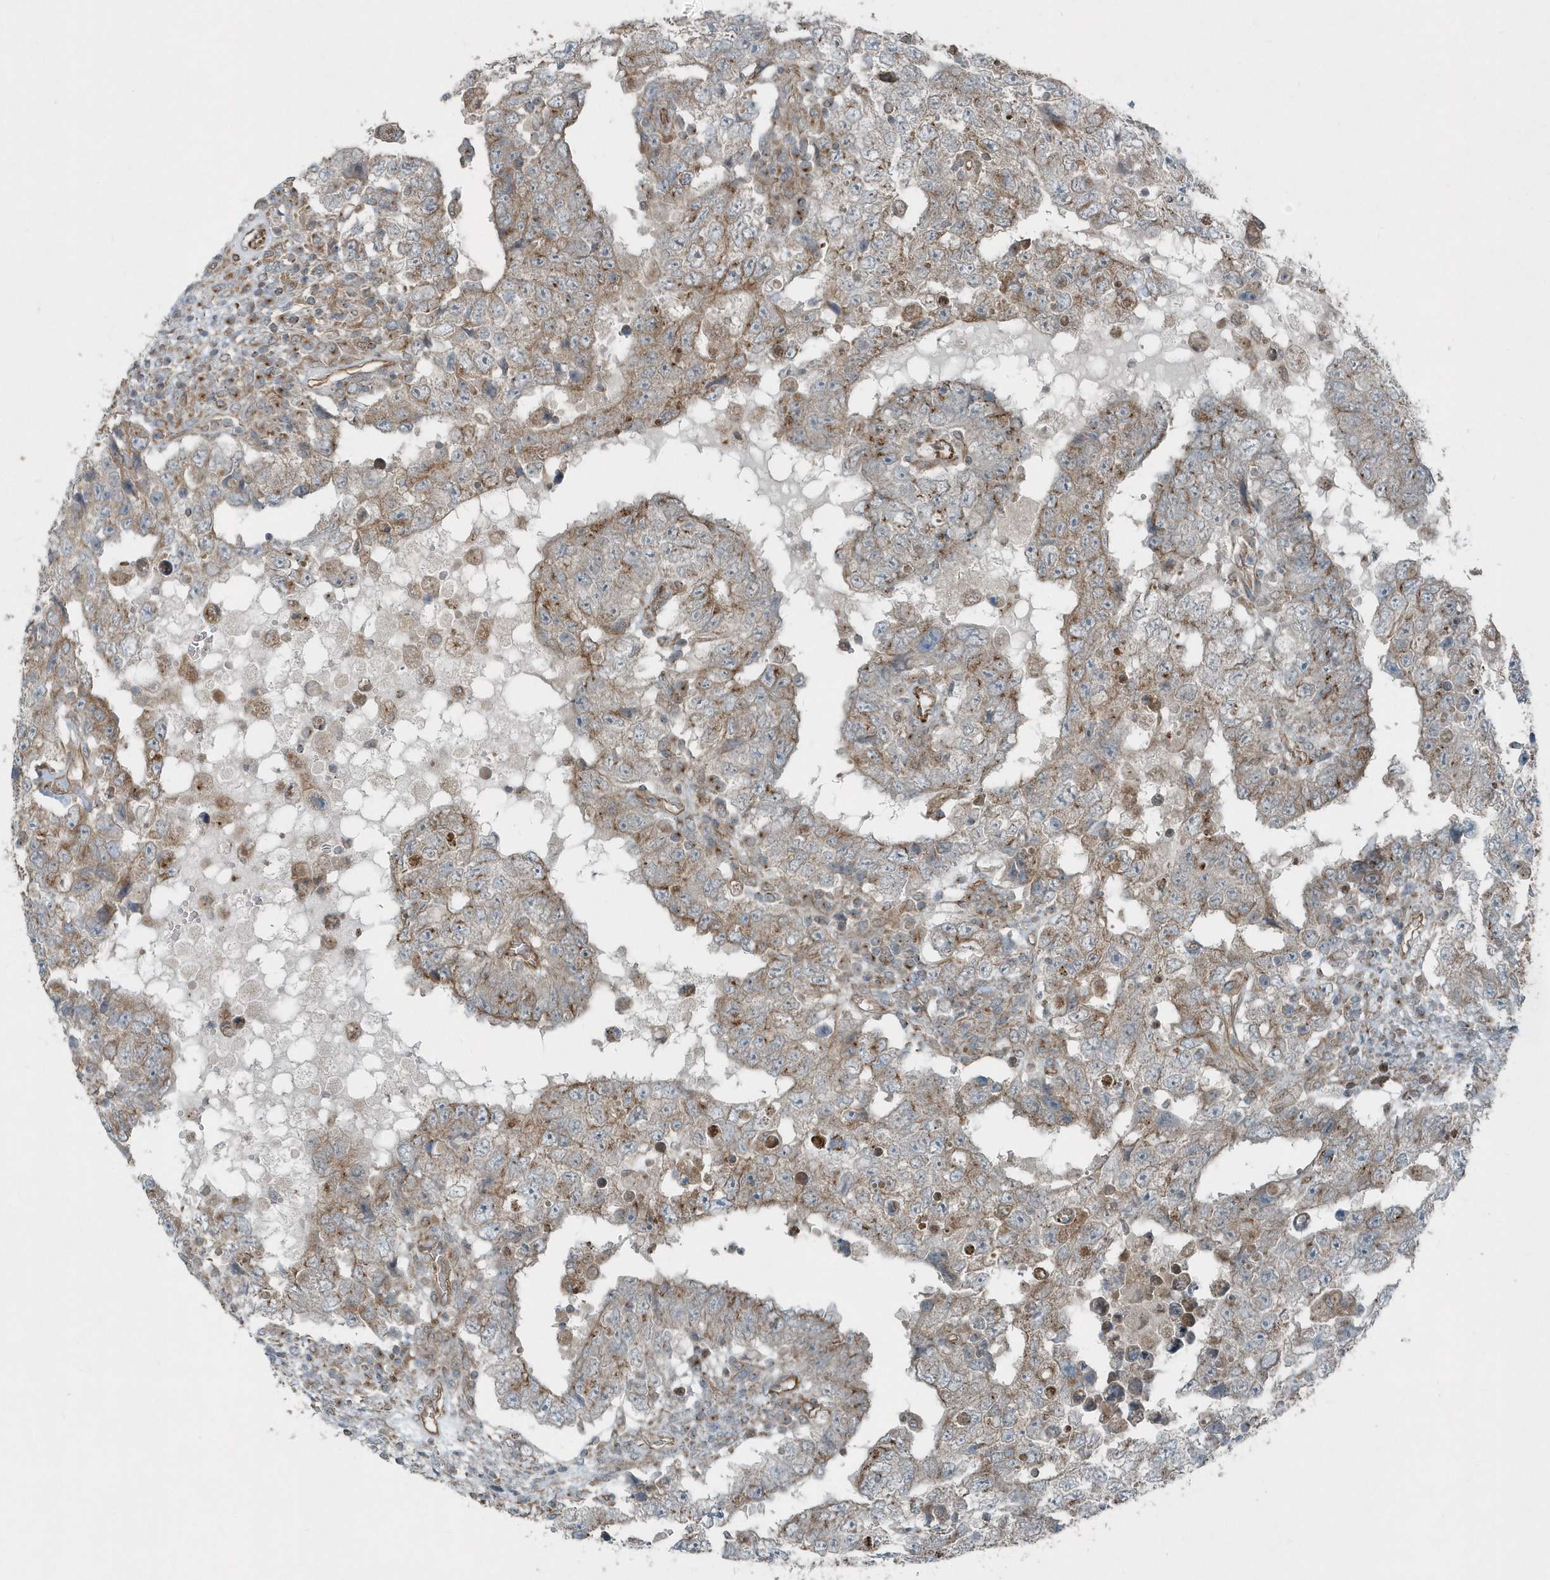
{"staining": {"intensity": "weak", "quantity": "25%-75%", "location": "cytoplasmic/membranous"}, "tissue": "testis cancer", "cell_type": "Tumor cells", "image_type": "cancer", "snomed": [{"axis": "morphology", "description": "Carcinoma, Embryonal, NOS"}, {"axis": "topography", "description": "Testis"}], "caption": "This image demonstrates testis cancer (embryonal carcinoma) stained with immunohistochemistry (IHC) to label a protein in brown. The cytoplasmic/membranous of tumor cells show weak positivity for the protein. Nuclei are counter-stained blue.", "gene": "GCC2", "patient": {"sex": "male", "age": 26}}